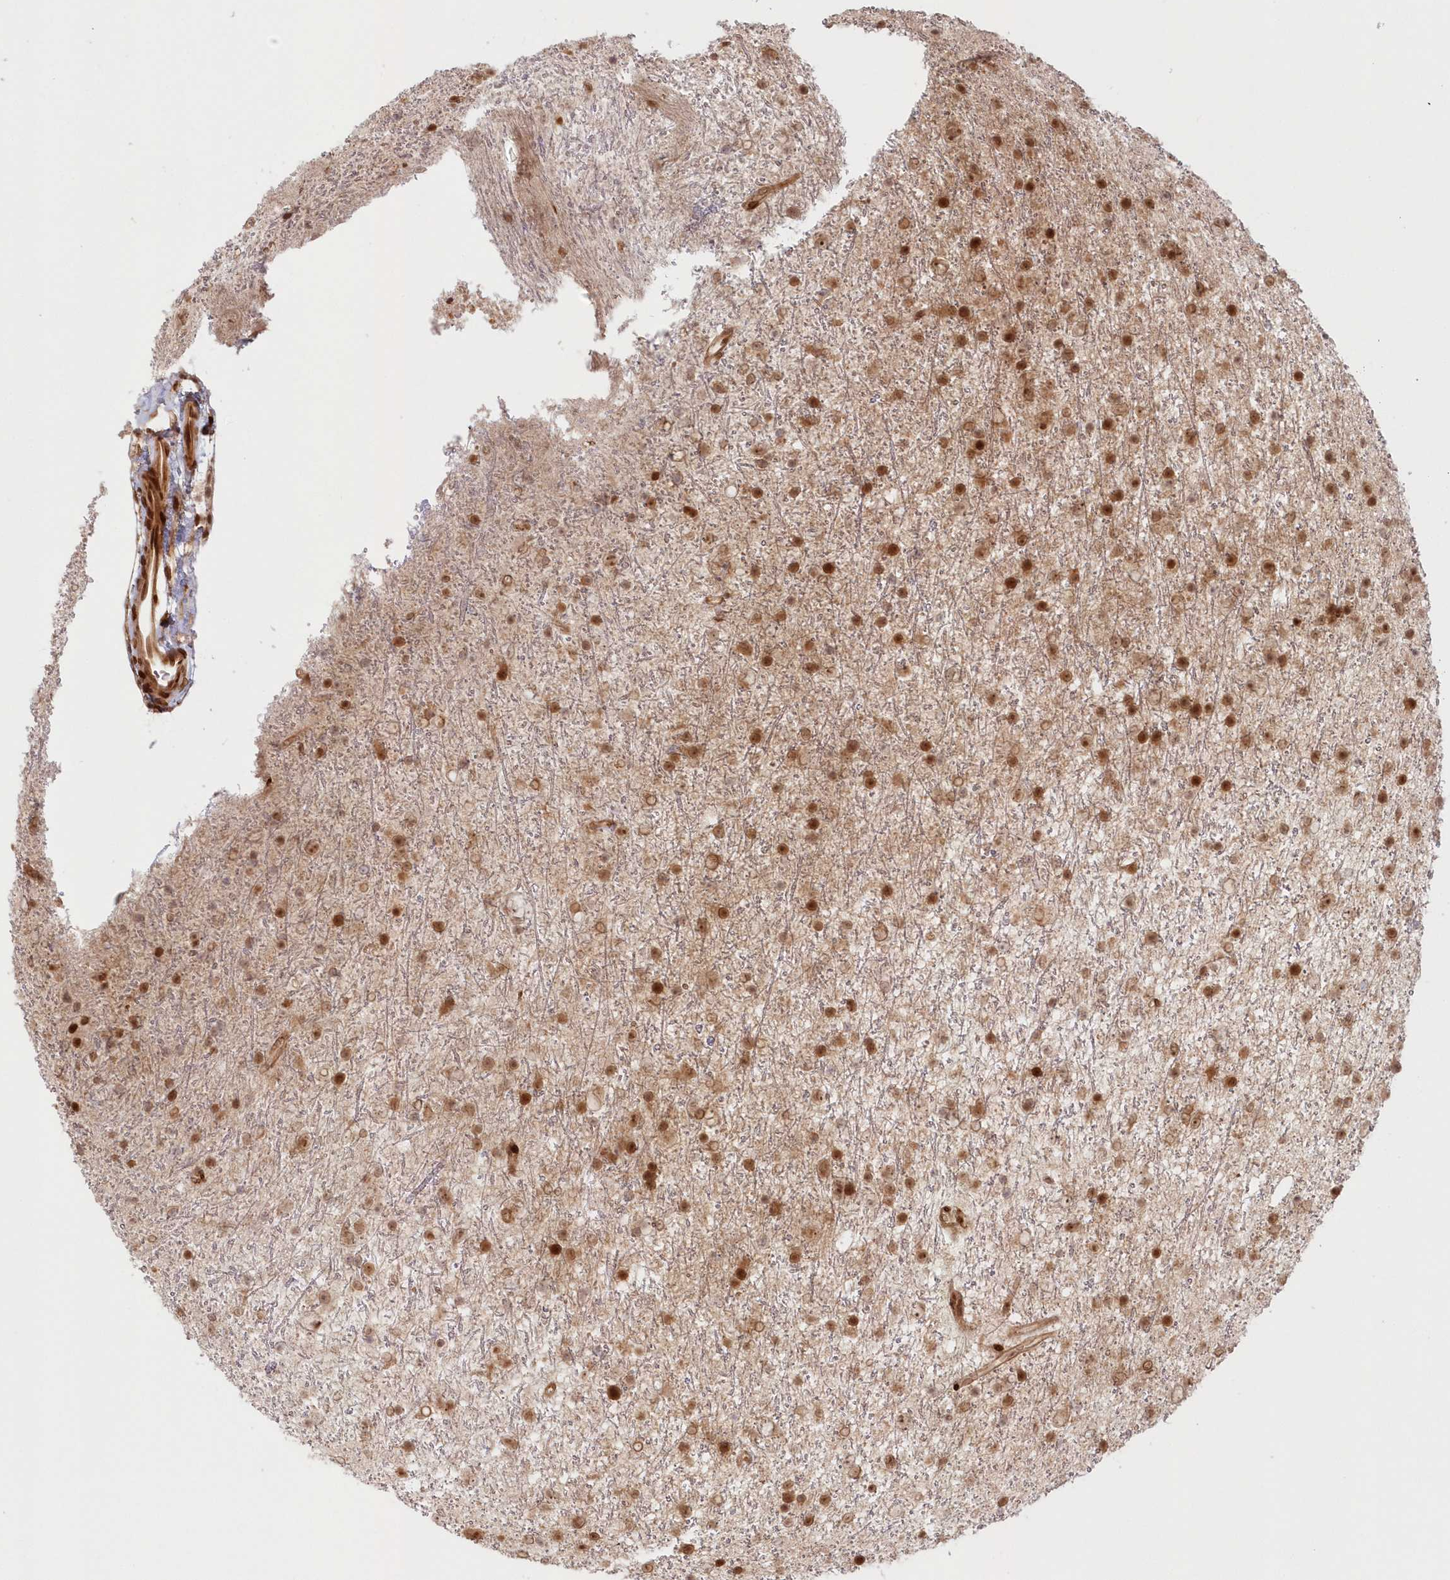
{"staining": {"intensity": "moderate", "quantity": ">75%", "location": "nuclear"}, "tissue": "glioma", "cell_type": "Tumor cells", "image_type": "cancer", "snomed": [{"axis": "morphology", "description": "Glioma, malignant, Low grade"}, {"axis": "topography", "description": "Cerebral cortex"}], "caption": "DAB (3,3'-diaminobenzidine) immunohistochemical staining of glioma exhibits moderate nuclear protein staining in about >75% of tumor cells. (Stains: DAB in brown, nuclei in blue, Microscopy: brightfield microscopy at high magnification).", "gene": "TOGARAM2", "patient": {"sex": "female", "age": 39}}